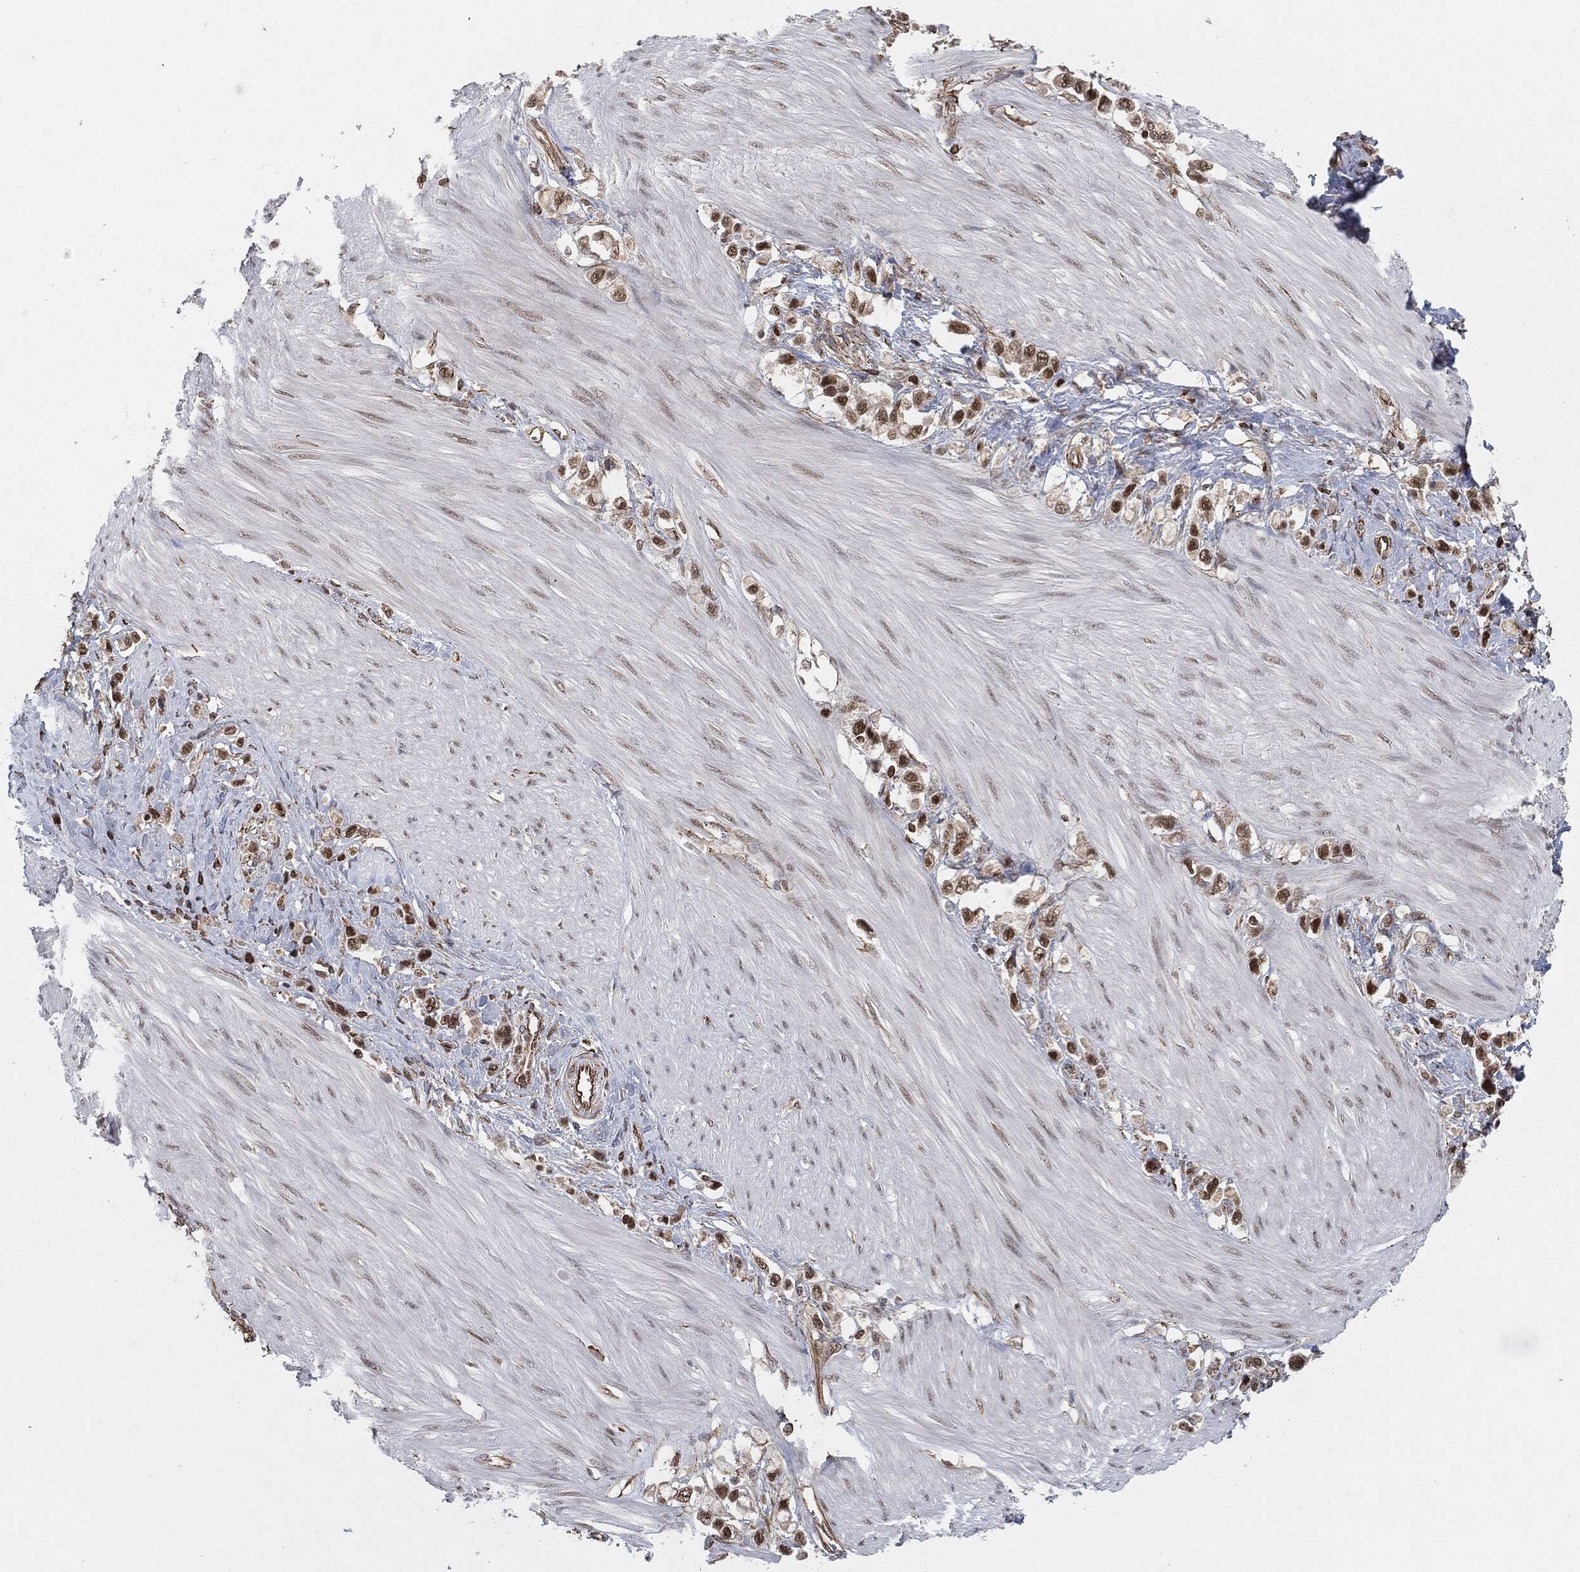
{"staining": {"intensity": "strong", "quantity": "25%-75%", "location": "nuclear"}, "tissue": "stomach cancer", "cell_type": "Tumor cells", "image_type": "cancer", "snomed": [{"axis": "morphology", "description": "Normal tissue, NOS"}, {"axis": "morphology", "description": "Adenocarcinoma, NOS"}, {"axis": "morphology", "description": "Adenocarcinoma, High grade"}, {"axis": "topography", "description": "Stomach, upper"}, {"axis": "topography", "description": "Stomach"}], "caption": "Protein staining of adenocarcinoma (high-grade) (stomach) tissue shows strong nuclear staining in about 25%-75% of tumor cells. (DAB (3,3'-diaminobenzidine) = brown stain, brightfield microscopy at high magnification).", "gene": "TP53RK", "patient": {"sex": "female", "age": 65}}